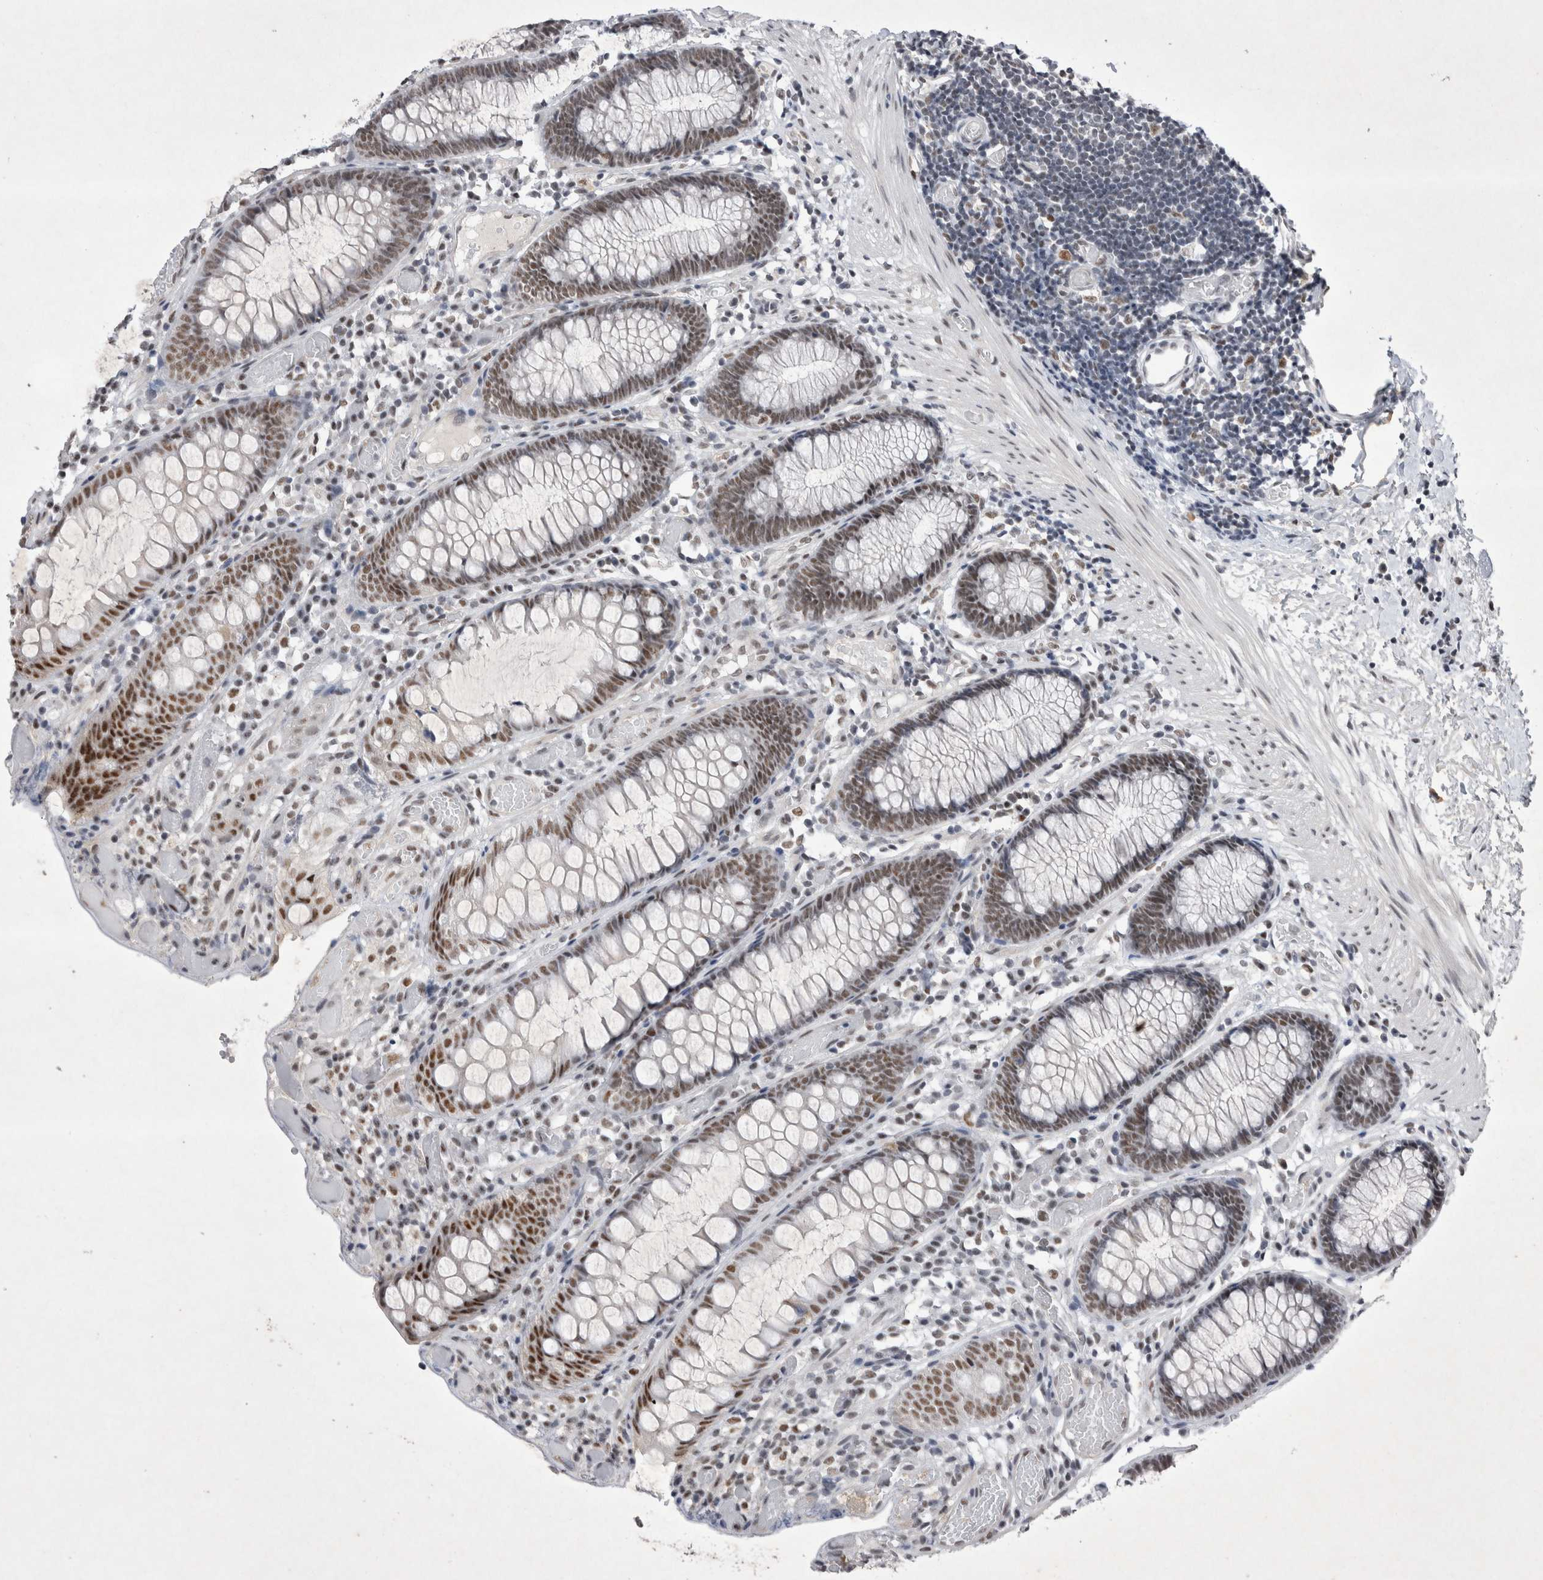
{"staining": {"intensity": "weak", "quantity": ">75%", "location": "nuclear"}, "tissue": "colon", "cell_type": "Endothelial cells", "image_type": "normal", "snomed": [{"axis": "morphology", "description": "Normal tissue, NOS"}, {"axis": "topography", "description": "Colon"}], "caption": "Colon was stained to show a protein in brown. There is low levels of weak nuclear expression in about >75% of endothelial cells. (IHC, brightfield microscopy, high magnification).", "gene": "RBM6", "patient": {"sex": "male", "age": 14}}